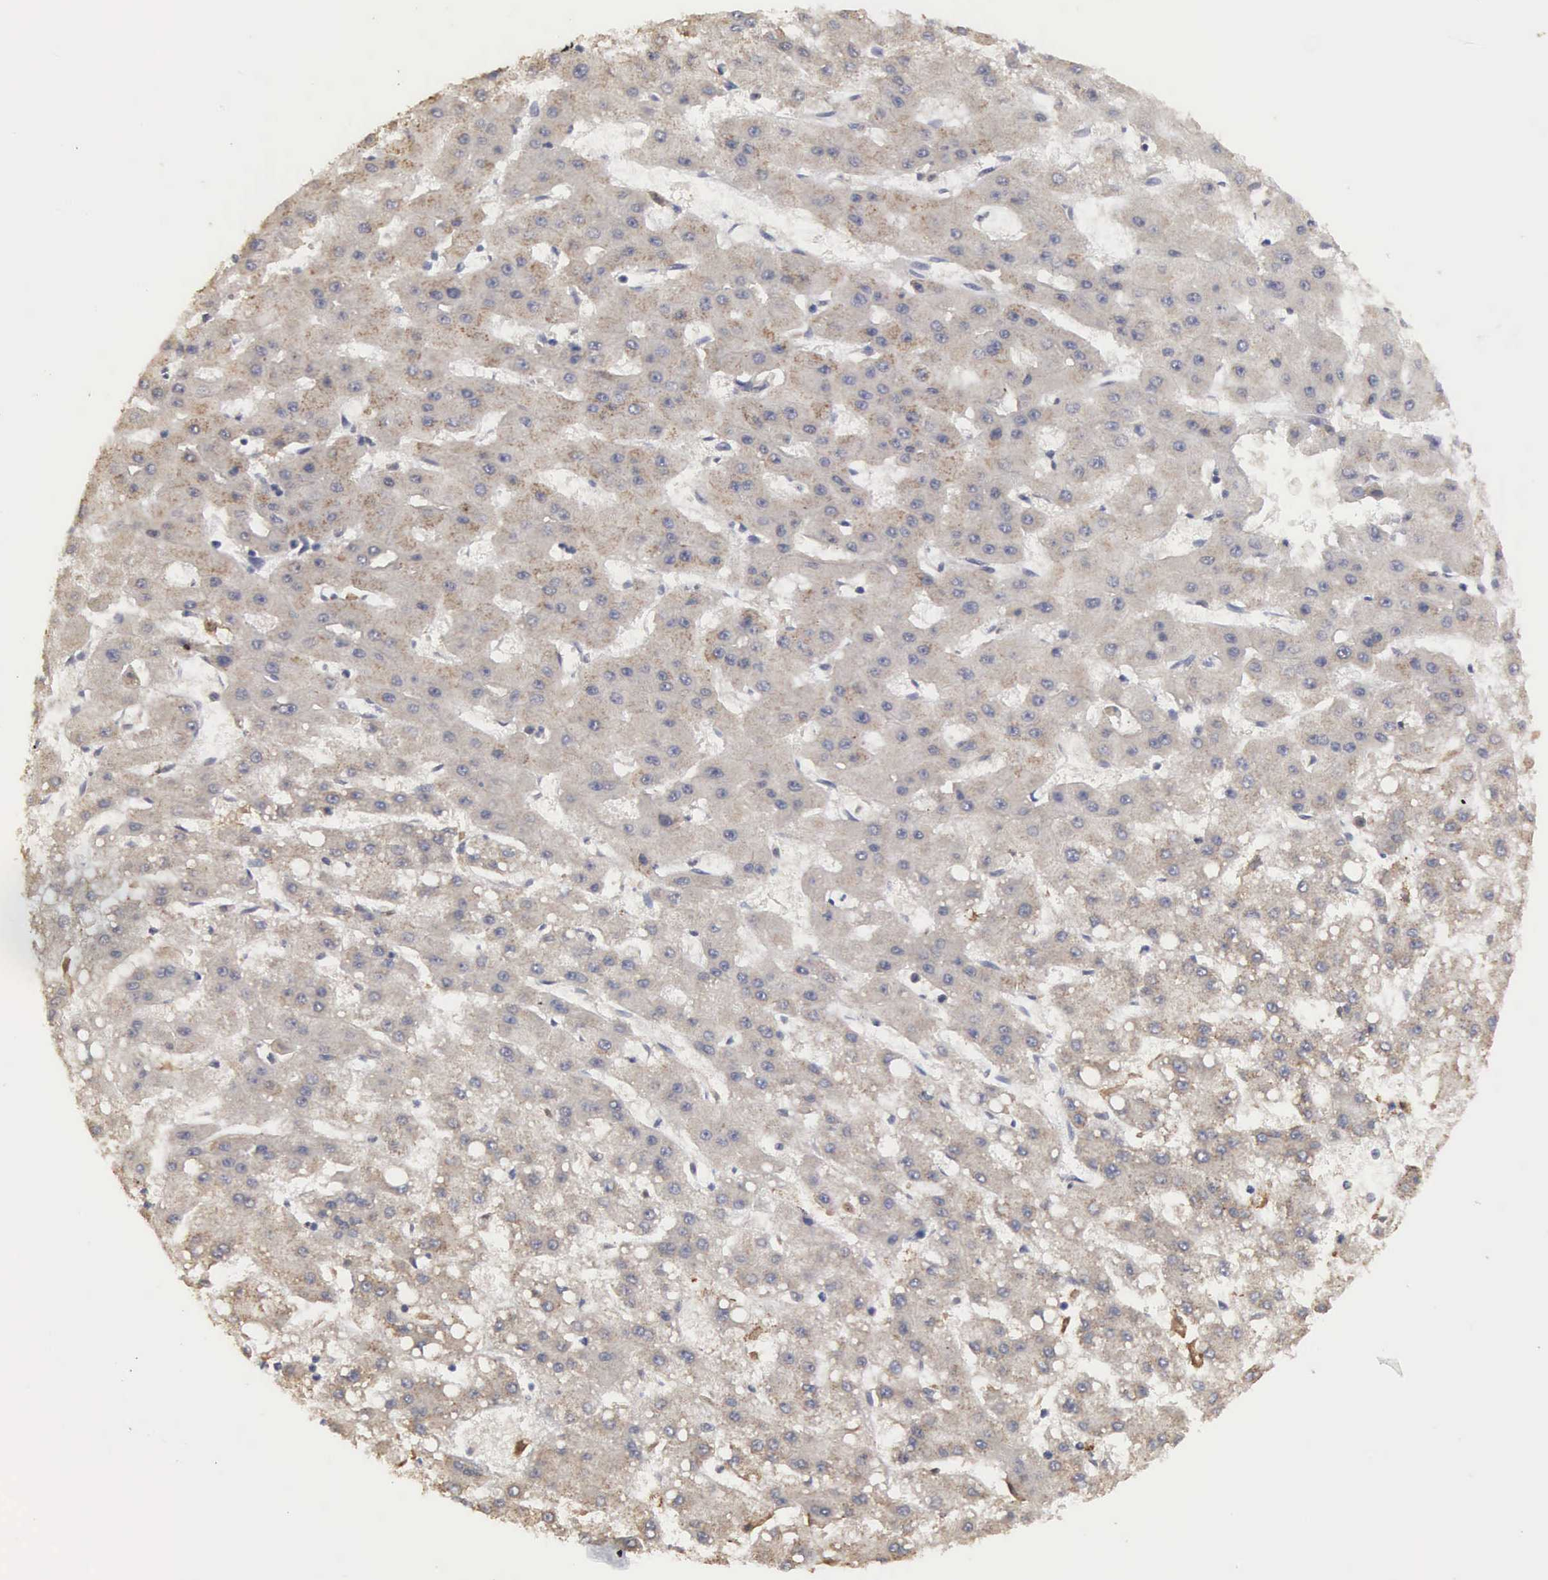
{"staining": {"intensity": "weak", "quantity": ">75%", "location": "cytoplasmic/membranous"}, "tissue": "liver cancer", "cell_type": "Tumor cells", "image_type": "cancer", "snomed": [{"axis": "morphology", "description": "Carcinoma, Hepatocellular, NOS"}, {"axis": "topography", "description": "Liver"}], "caption": "Human liver hepatocellular carcinoma stained with a brown dye demonstrates weak cytoplasmic/membranous positive staining in about >75% of tumor cells.", "gene": "HMOX1", "patient": {"sex": "female", "age": 52}}